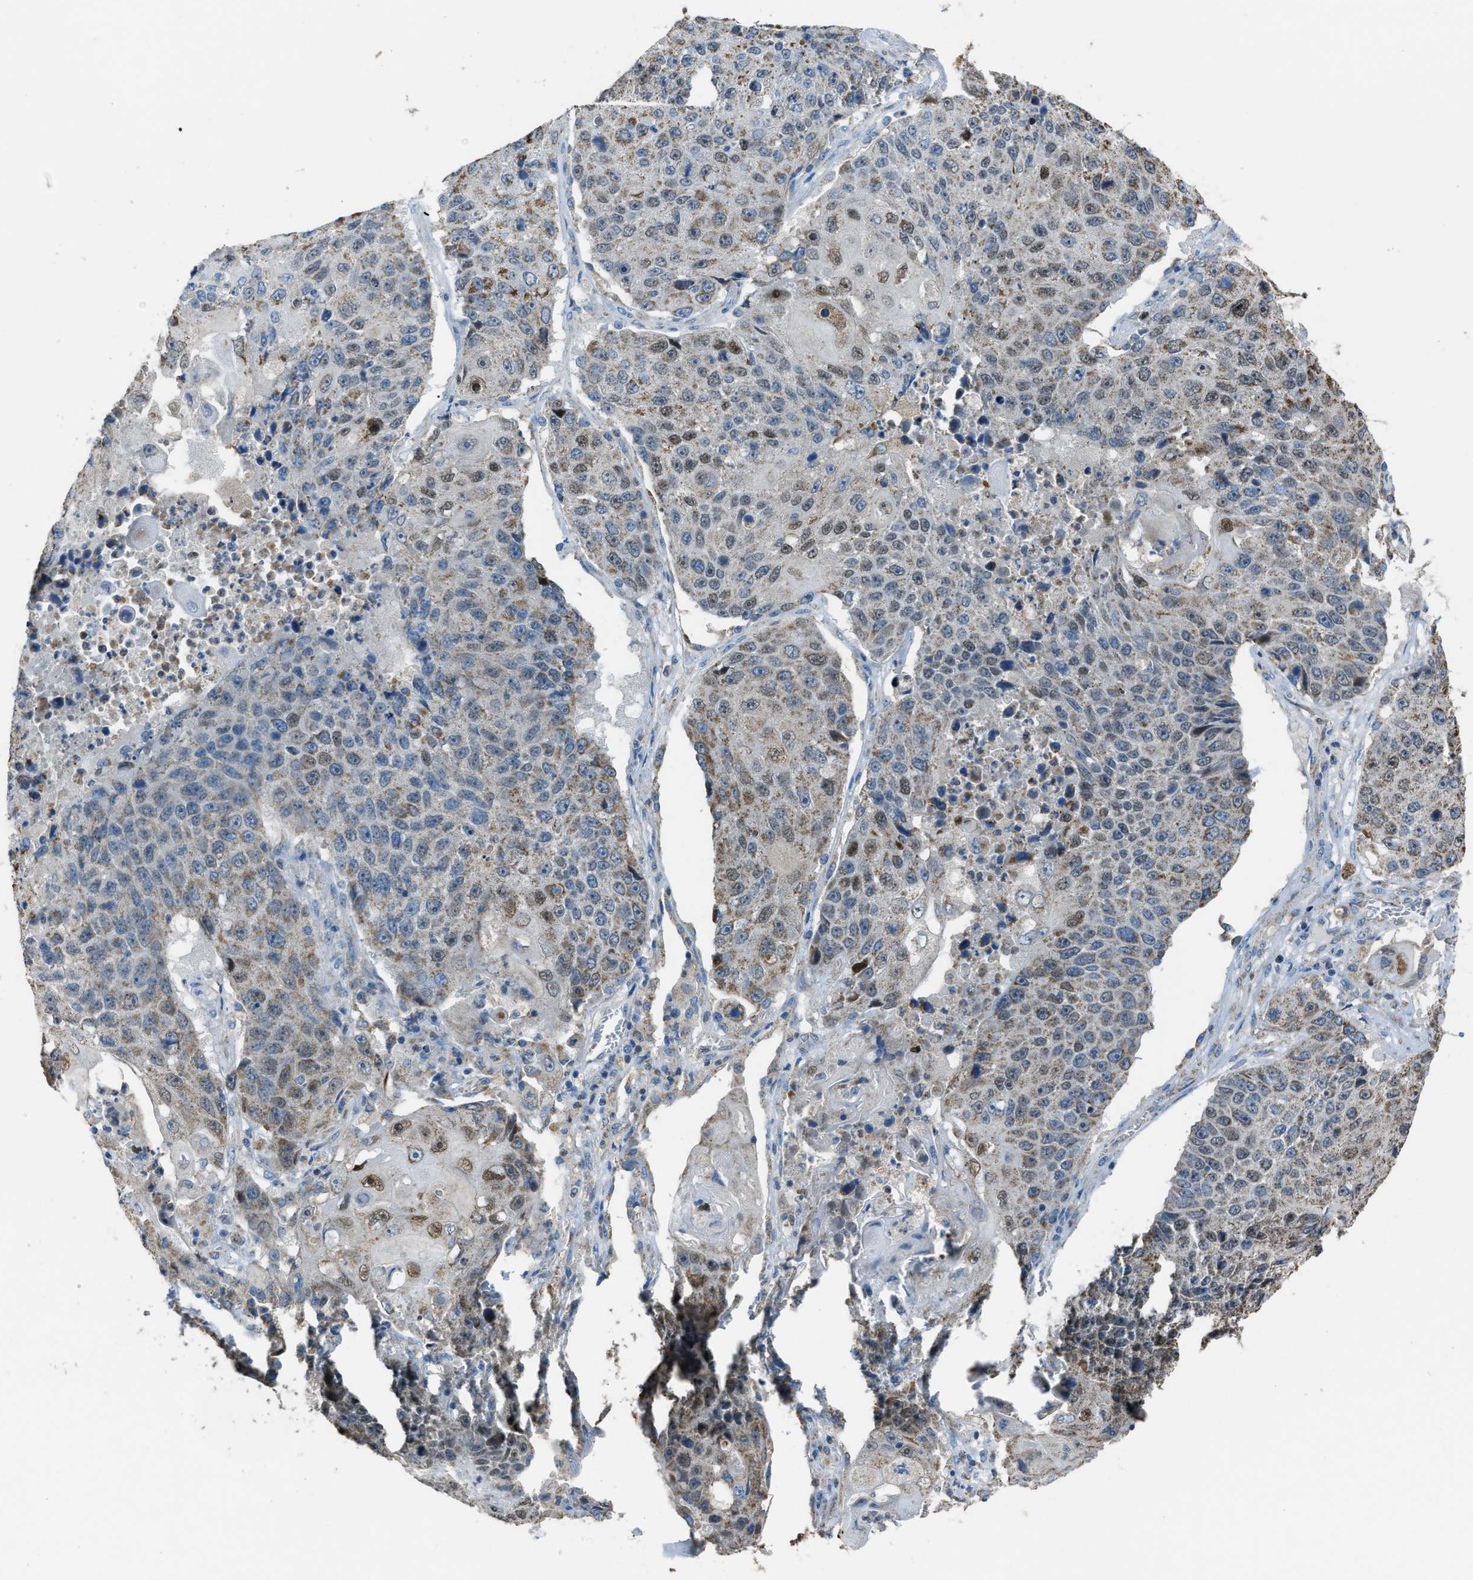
{"staining": {"intensity": "moderate", "quantity": ">75%", "location": "cytoplasmic/membranous"}, "tissue": "lung cancer", "cell_type": "Tumor cells", "image_type": "cancer", "snomed": [{"axis": "morphology", "description": "Squamous cell carcinoma, NOS"}, {"axis": "topography", "description": "Lung"}], "caption": "There is medium levels of moderate cytoplasmic/membranous expression in tumor cells of lung cancer (squamous cell carcinoma), as demonstrated by immunohistochemical staining (brown color).", "gene": "SLC25A11", "patient": {"sex": "male", "age": 61}}